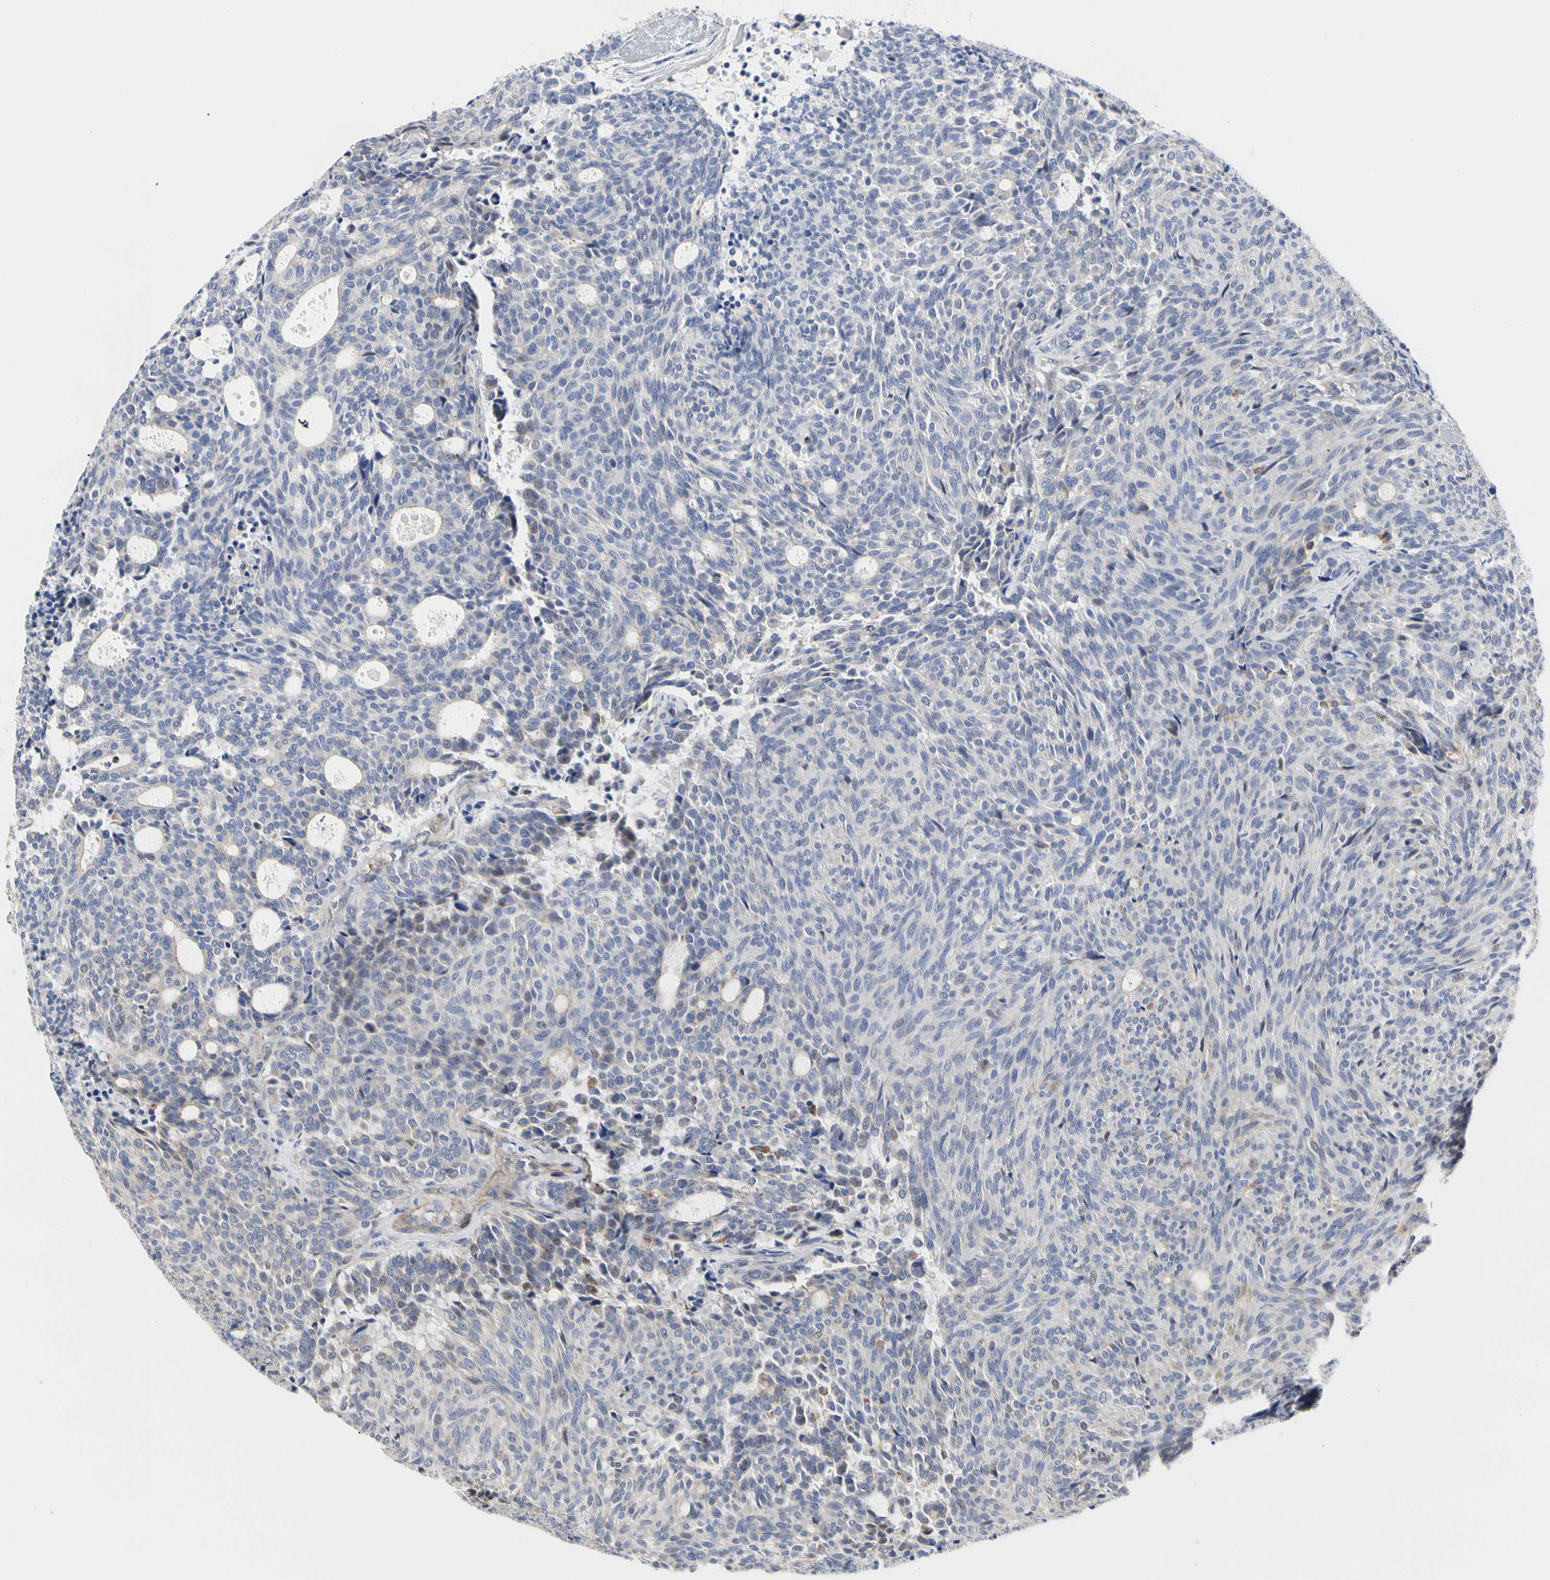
{"staining": {"intensity": "weak", "quantity": "<25%", "location": "cytoplasmic/membranous"}, "tissue": "carcinoid", "cell_type": "Tumor cells", "image_type": "cancer", "snomed": [{"axis": "morphology", "description": "Carcinoid, malignant, NOS"}, {"axis": "topography", "description": "Pancreas"}], "caption": "Immunohistochemistry of carcinoid shows no expression in tumor cells.", "gene": "SHANK2", "patient": {"sex": "female", "age": 54}}